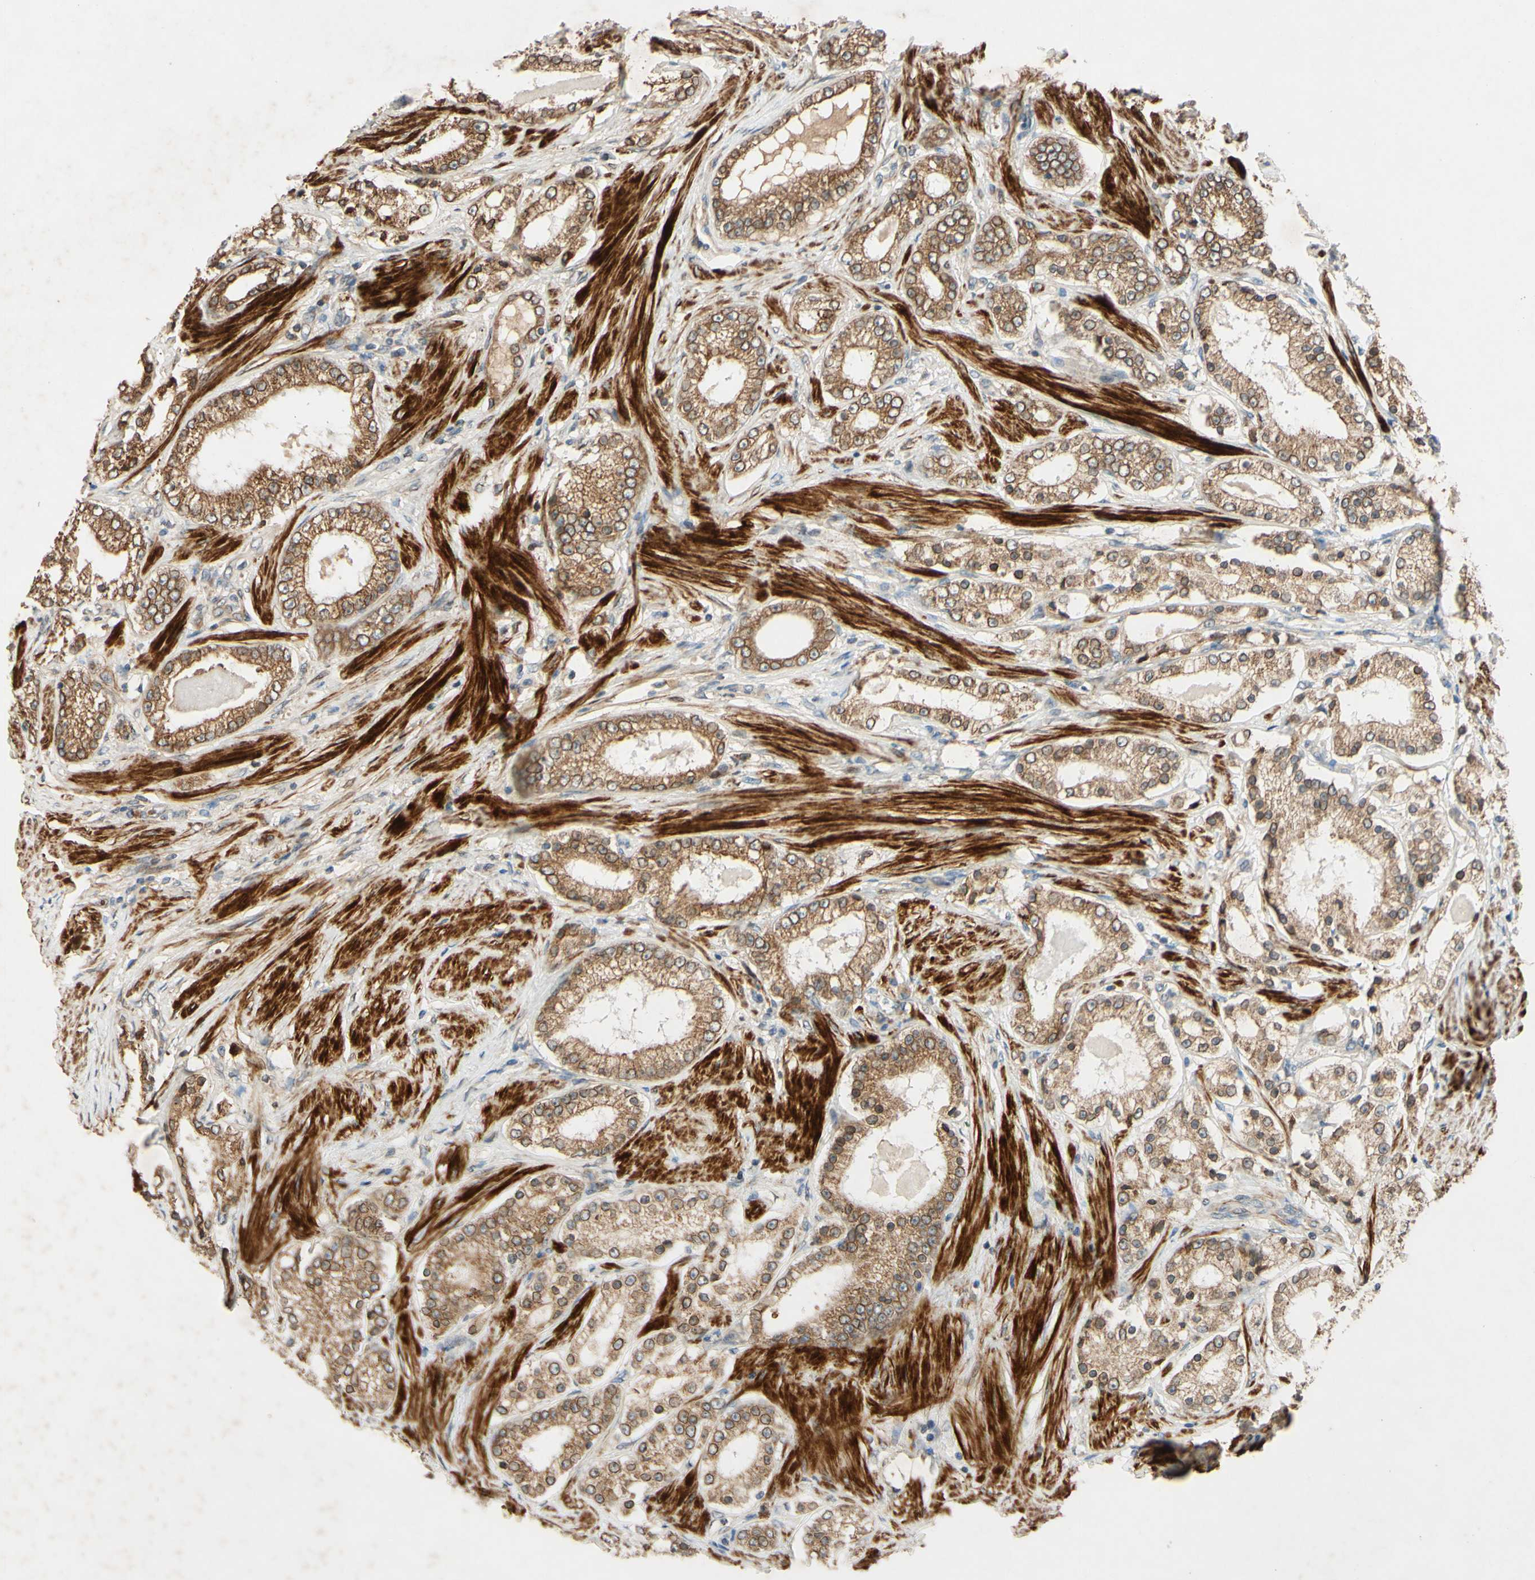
{"staining": {"intensity": "moderate", "quantity": ">75%", "location": "cytoplasmic/membranous,nuclear"}, "tissue": "prostate cancer", "cell_type": "Tumor cells", "image_type": "cancer", "snomed": [{"axis": "morphology", "description": "Adenocarcinoma, Low grade"}, {"axis": "topography", "description": "Prostate"}], "caption": "This histopathology image demonstrates immunohistochemistry (IHC) staining of human prostate low-grade adenocarcinoma, with medium moderate cytoplasmic/membranous and nuclear expression in about >75% of tumor cells.", "gene": "PTPRU", "patient": {"sex": "male", "age": 63}}